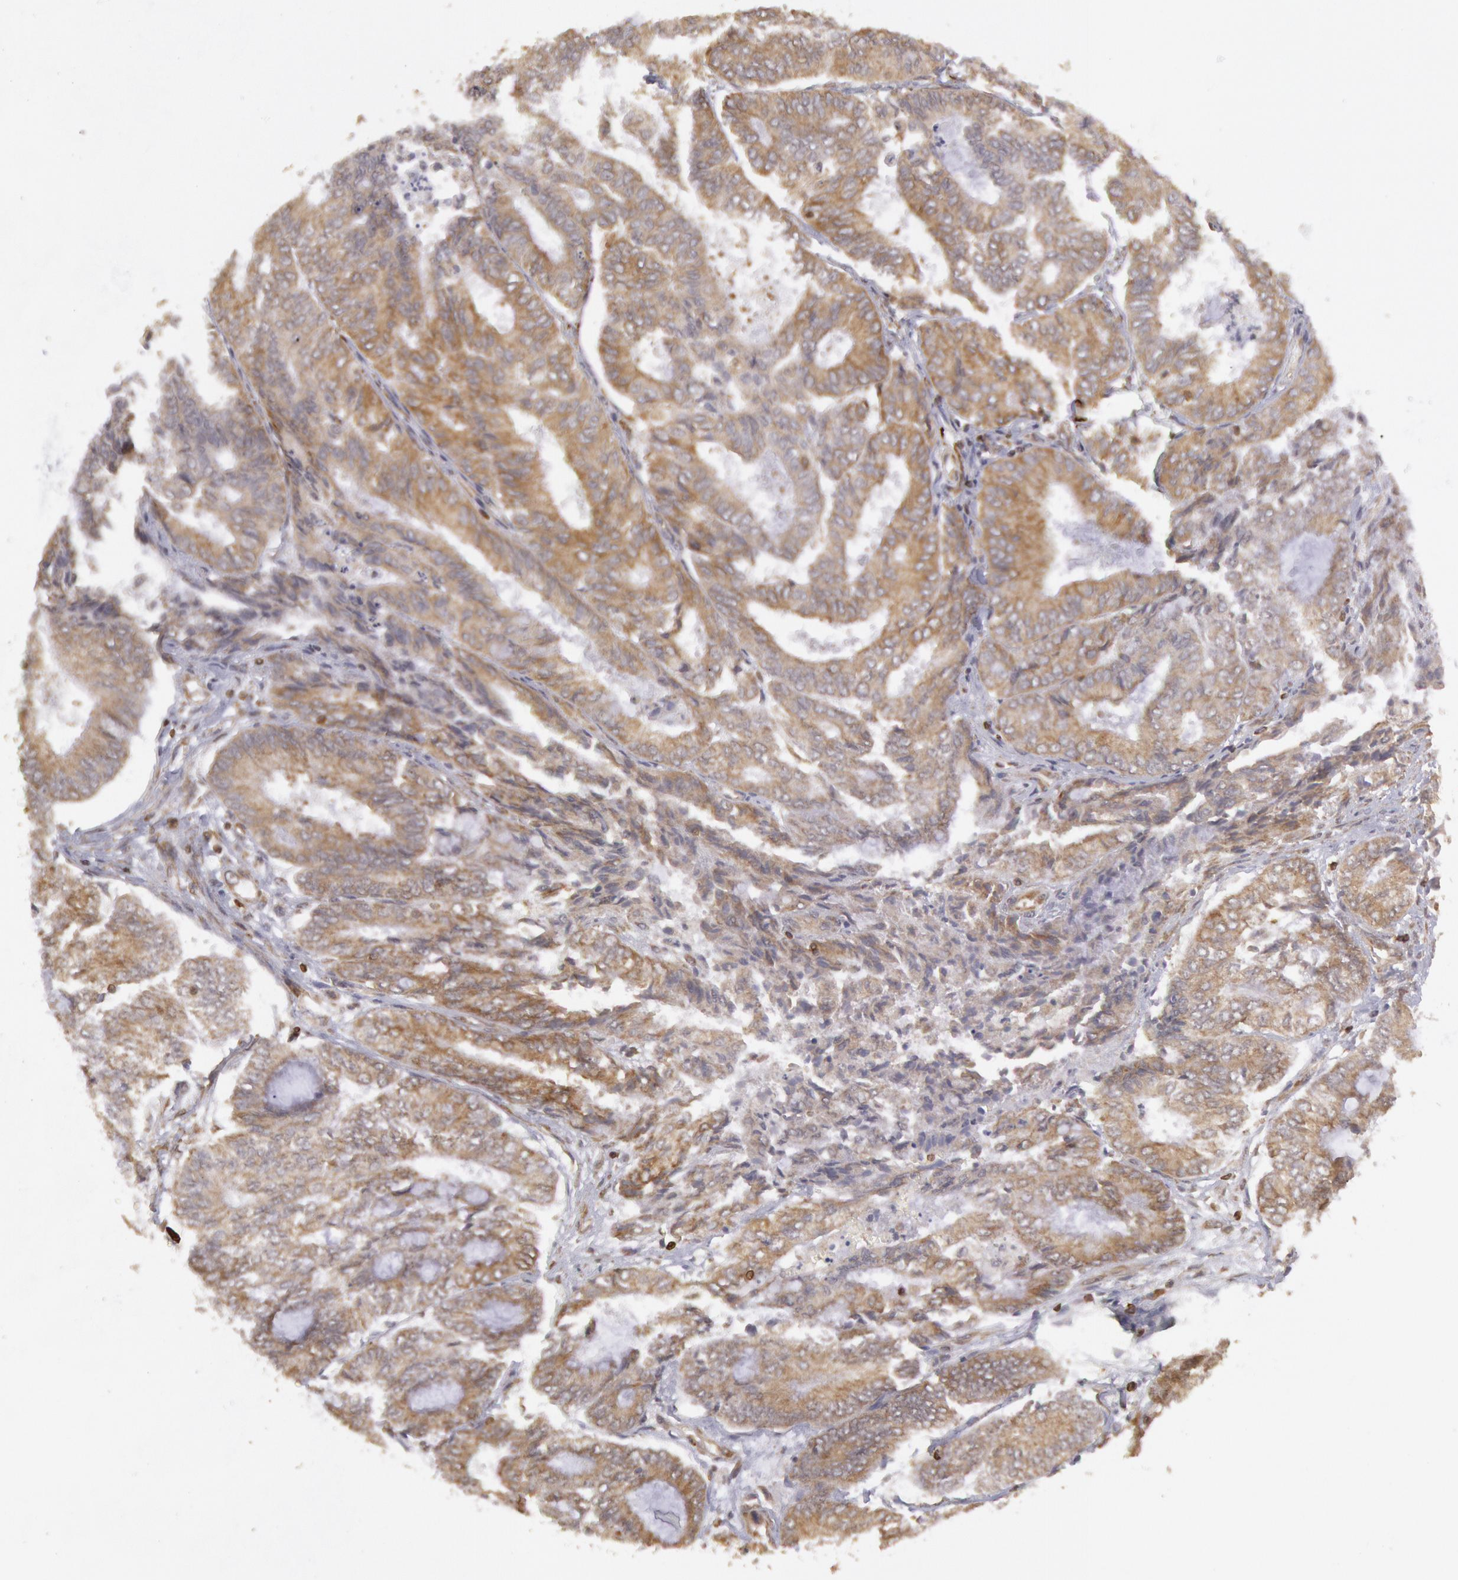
{"staining": {"intensity": "weak", "quantity": ">75%", "location": "cytoplasmic/membranous"}, "tissue": "endometrial cancer", "cell_type": "Tumor cells", "image_type": "cancer", "snomed": [{"axis": "morphology", "description": "Adenocarcinoma, NOS"}, {"axis": "topography", "description": "Endometrium"}], "caption": "A low amount of weak cytoplasmic/membranous expression is present in approximately >75% of tumor cells in endometrial cancer (adenocarcinoma) tissue.", "gene": "TAP2", "patient": {"sex": "female", "age": 59}}